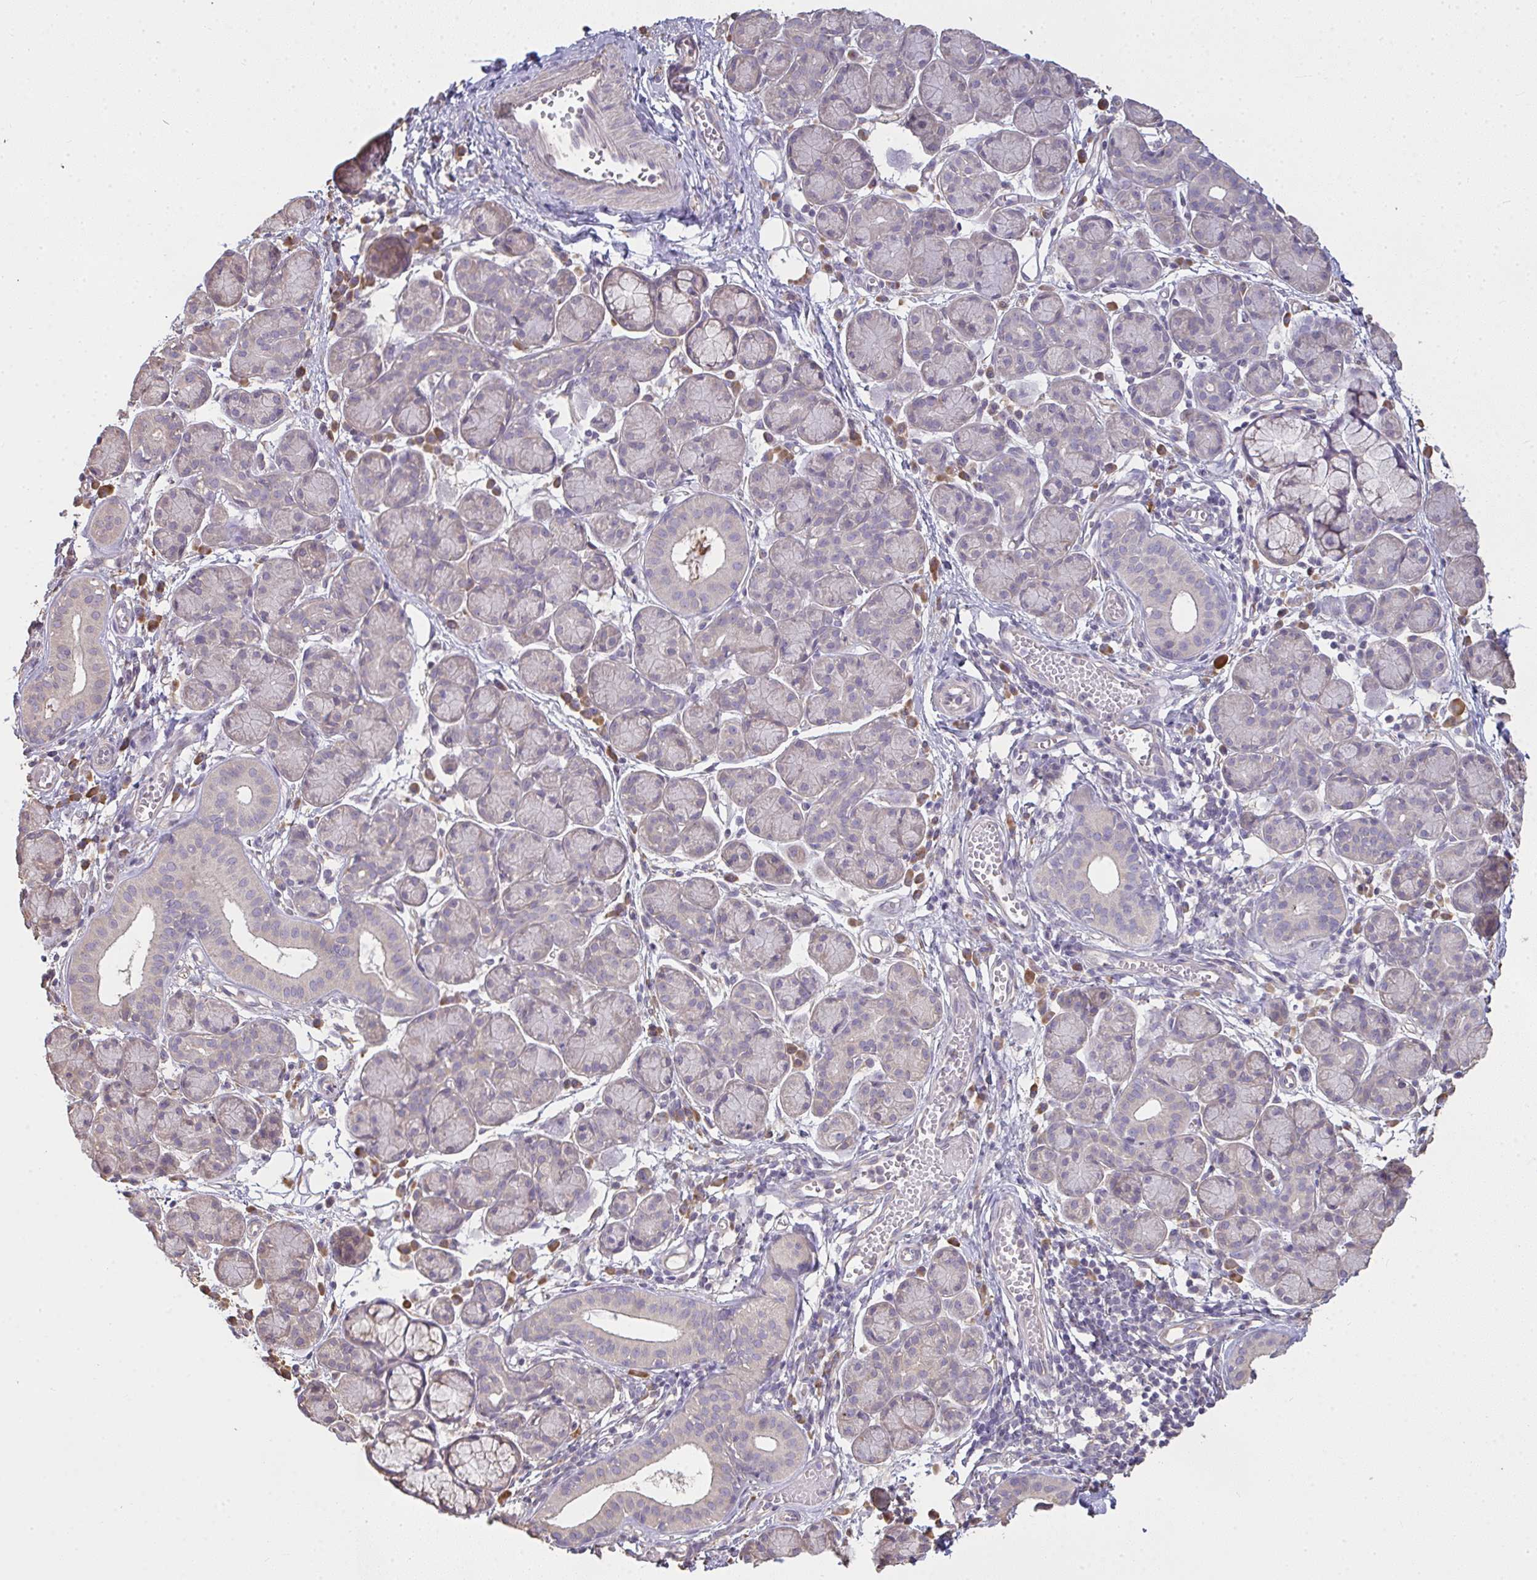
{"staining": {"intensity": "negative", "quantity": "none", "location": "none"}, "tissue": "salivary gland", "cell_type": "Glandular cells", "image_type": "normal", "snomed": [{"axis": "morphology", "description": "Normal tissue, NOS"}, {"axis": "morphology", "description": "Inflammation, NOS"}, {"axis": "topography", "description": "Lymph node"}, {"axis": "topography", "description": "Salivary gland"}], "caption": "Immunohistochemical staining of unremarkable salivary gland shows no significant staining in glandular cells. (Brightfield microscopy of DAB immunohistochemistry (IHC) at high magnification).", "gene": "BRINP3", "patient": {"sex": "male", "age": 3}}